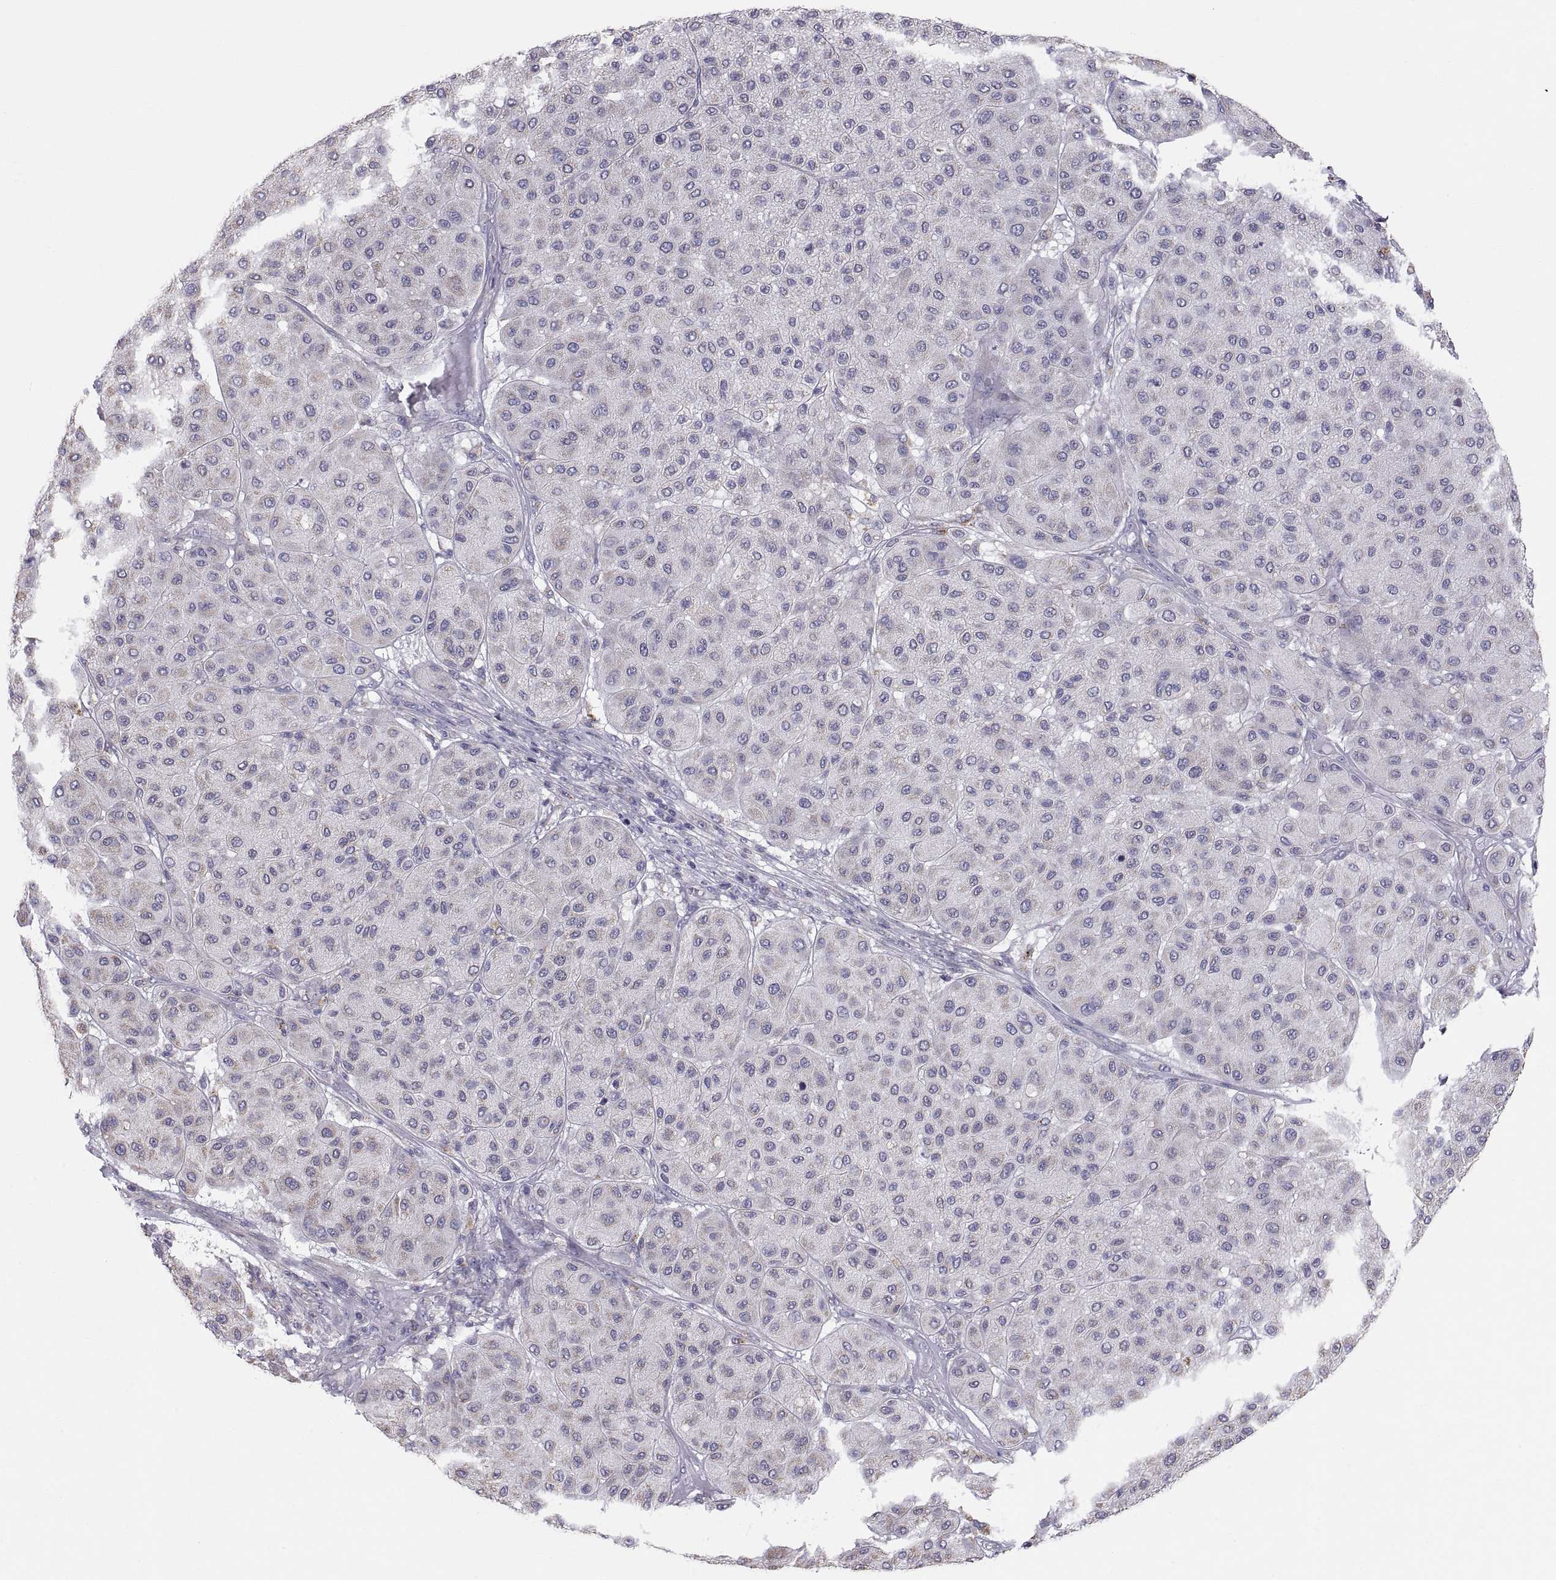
{"staining": {"intensity": "negative", "quantity": "none", "location": "none"}, "tissue": "melanoma", "cell_type": "Tumor cells", "image_type": "cancer", "snomed": [{"axis": "morphology", "description": "Malignant melanoma, Metastatic site"}, {"axis": "topography", "description": "Smooth muscle"}], "caption": "This histopathology image is of melanoma stained with immunohistochemistry to label a protein in brown with the nuclei are counter-stained blue. There is no expression in tumor cells.", "gene": "TNNC1", "patient": {"sex": "male", "age": 41}}